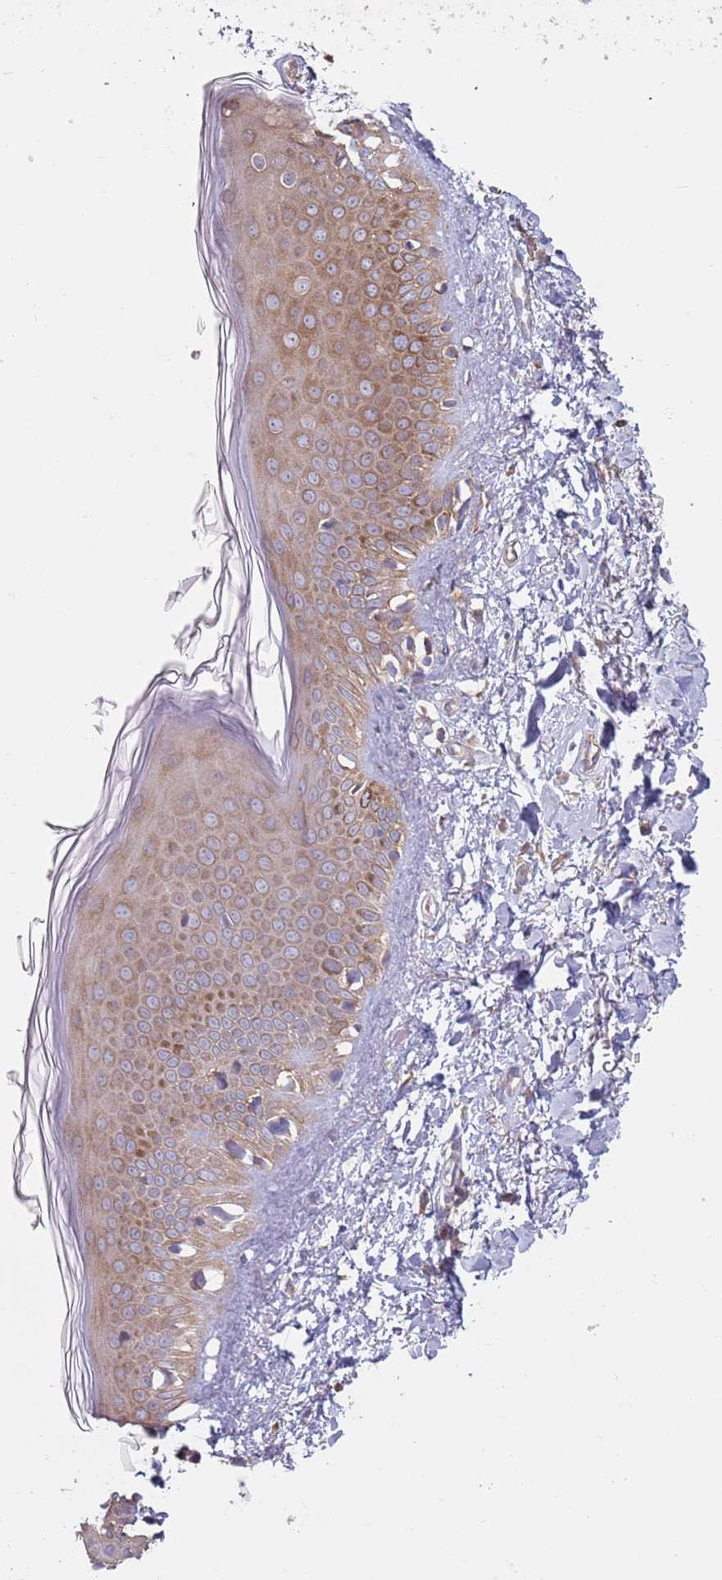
{"staining": {"intensity": "weak", "quantity": ">75%", "location": "cytoplasmic/membranous"}, "tissue": "skin", "cell_type": "Fibroblasts", "image_type": "normal", "snomed": [{"axis": "morphology", "description": "Normal tissue, NOS"}, {"axis": "topography", "description": "Skin"}], "caption": "The photomicrograph reveals staining of normal skin, revealing weak cytoplasmic/membranous protein staining (brown color) within fibroblasts.", "gene": "RPL17", "patient": {"sex": "female", "age": 58}}